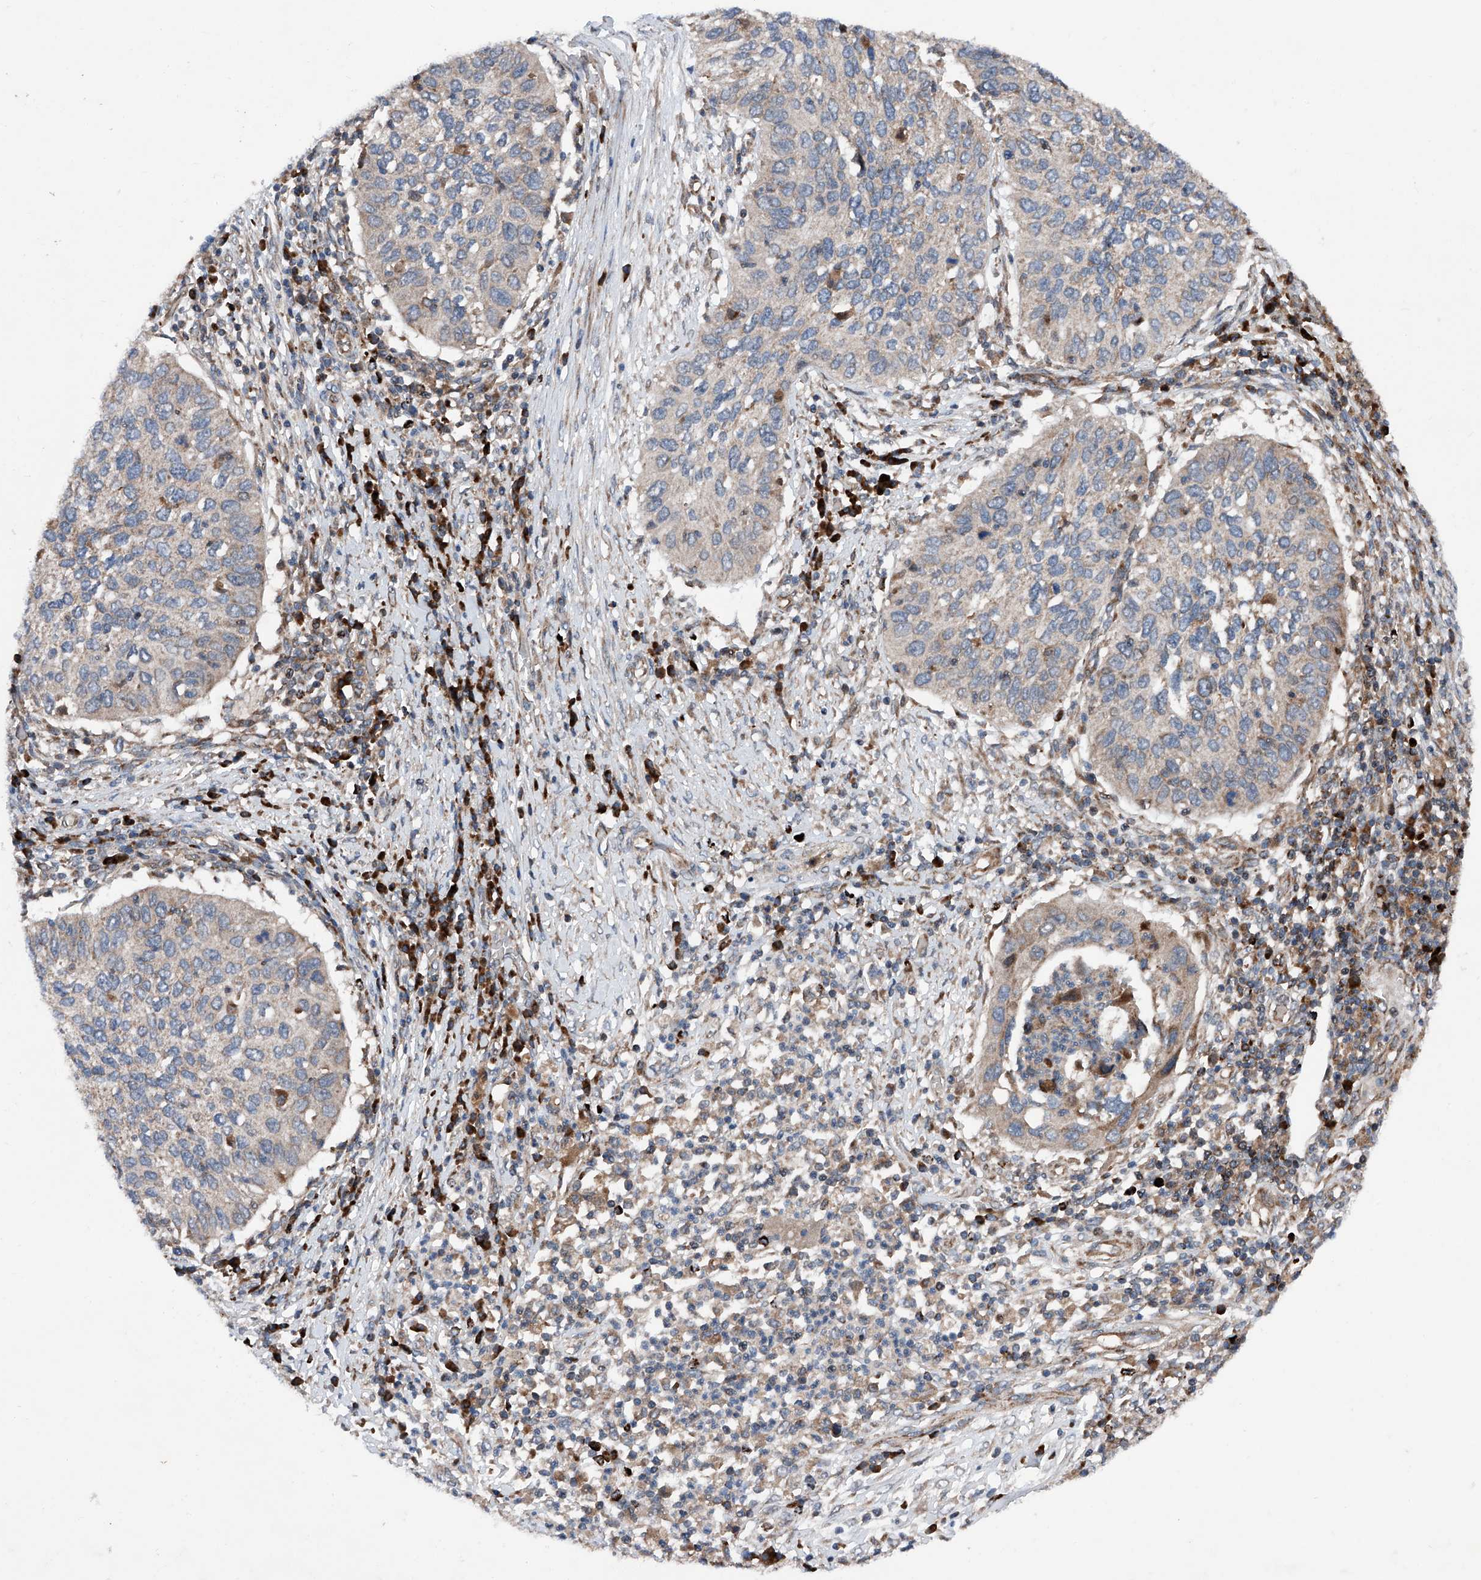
{"staining": {"intensity": "weak", "quantity": "25%-75%", "location": "cytoplasmic/membranous"}, "tissue": "cervical cancer", "cell_type": "Tumor cells", "image_type": "cancer", "snomed": [{"axis": "morphology", "description": "Squamous cell carcinoma, NOS"}, {"axis": "topography", "description": "Cervix"}], "caption": "Protein staining shows weak cytoplasmic/membranous positivity in approximately 25%-75% of tumor cells in cervical cancer (squamous cell carcinoma). Immunohistochemistry stains the protein of interest in brown and the nuclei are stained blue.", "gene": "DAD1", "patient": {"sex": "female", "age": 38}}